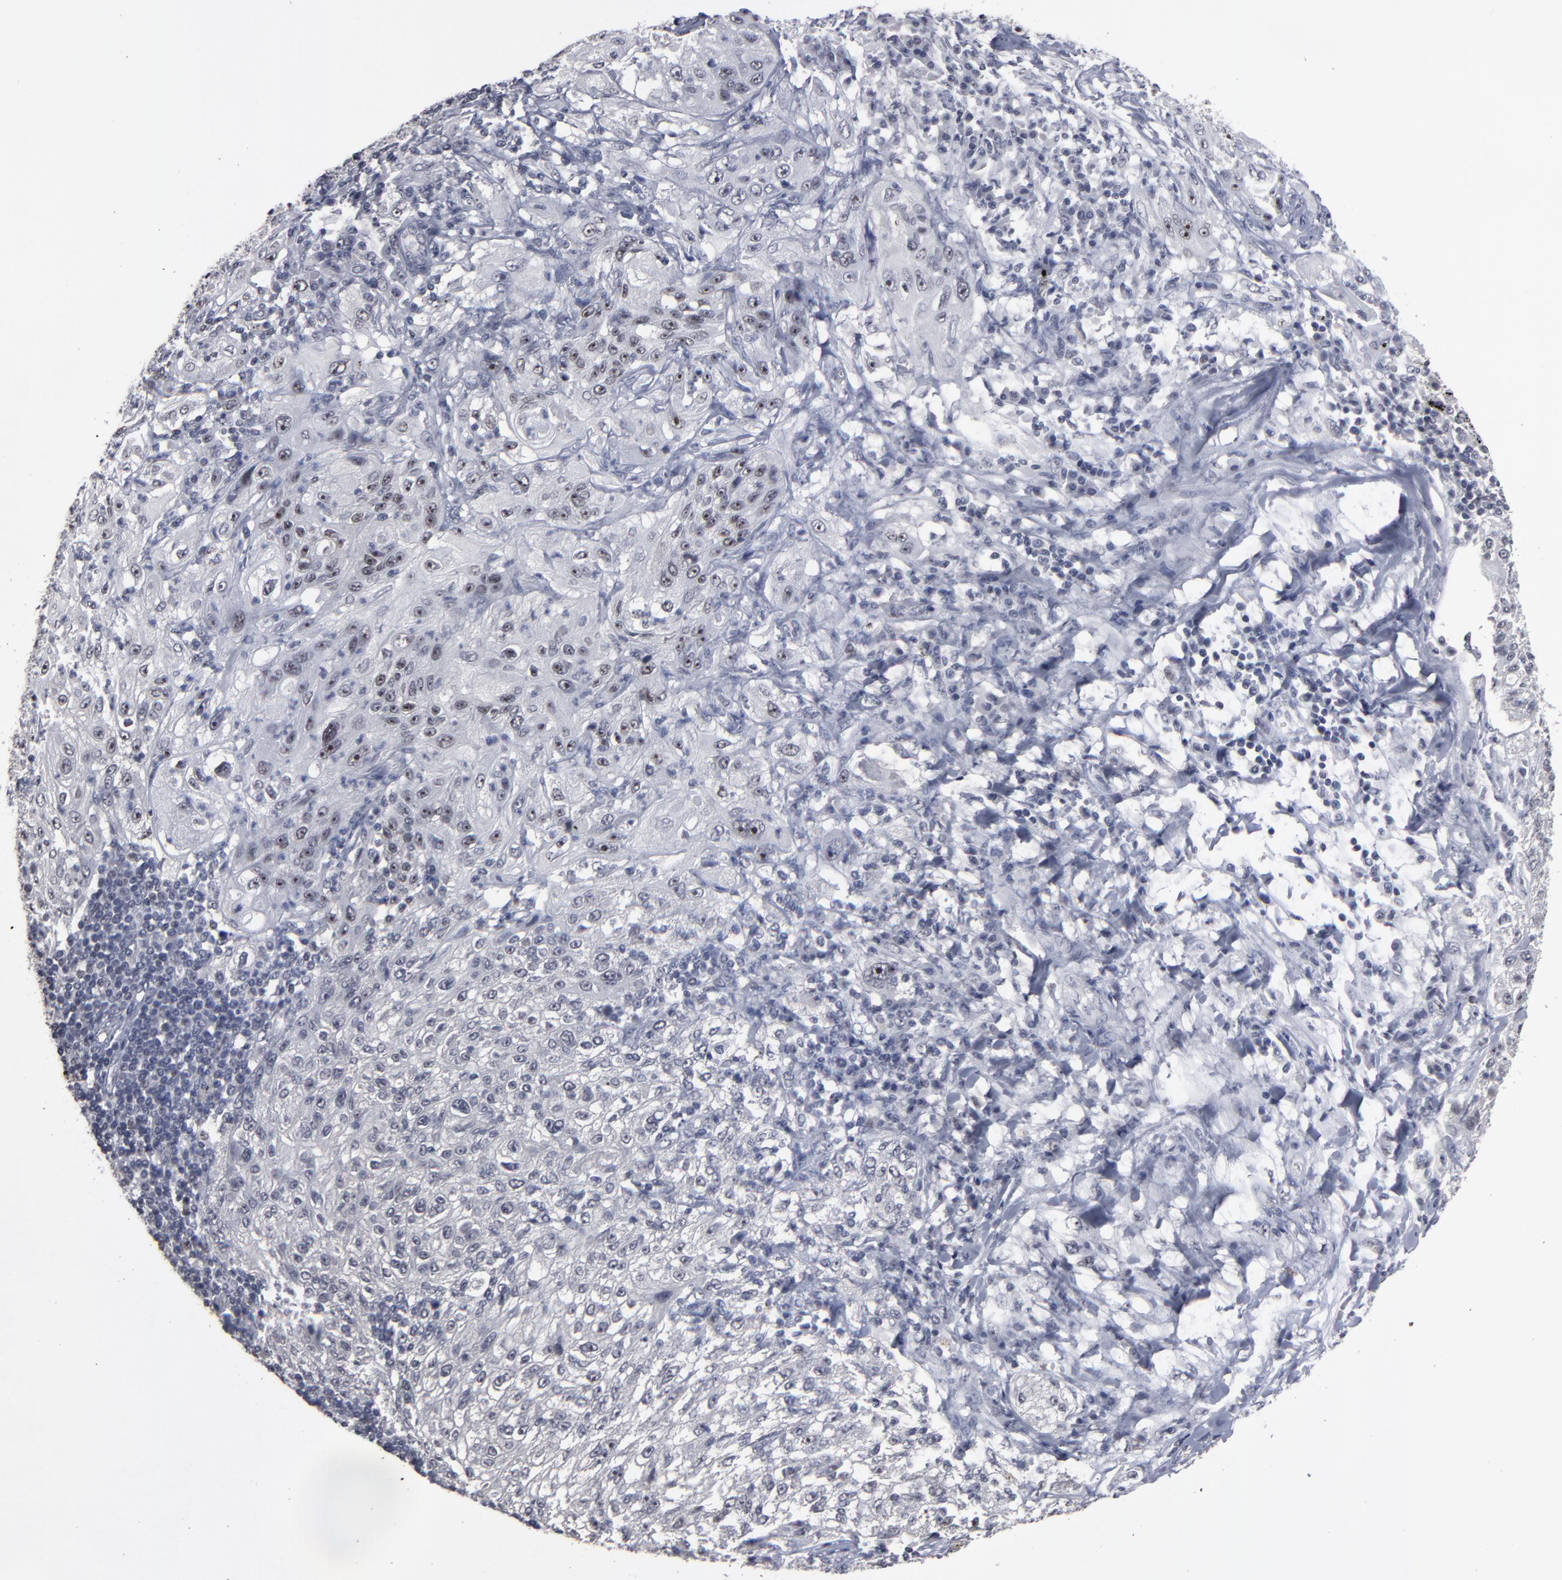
{"staining": {"intensity": "negative", "quantity": "none", "location": "none"}, "tissue": "lung cancer", "cell_type": "Tumor cells", "image_type": "cancer", "snomed": [{"axis": "morphology", "description": "Inflammation, NOS"}, {"axis": "morphology", "description": "Squamous cell carcinoma, NOS"}, {"axis": "topography", "description": "Lymph node"}, {"axis": "topography", "description": "Soft tissue"}, {"axis": "topography", "description": "Lung"}], "caption": "Lung cancer (squamous cell carcinoma) stained for a protein using immunohistochemistry (IHC) displays no positivity tumor cells.", "gene": "SSRP1", "patient": {"sex": "male", "age": 66}}